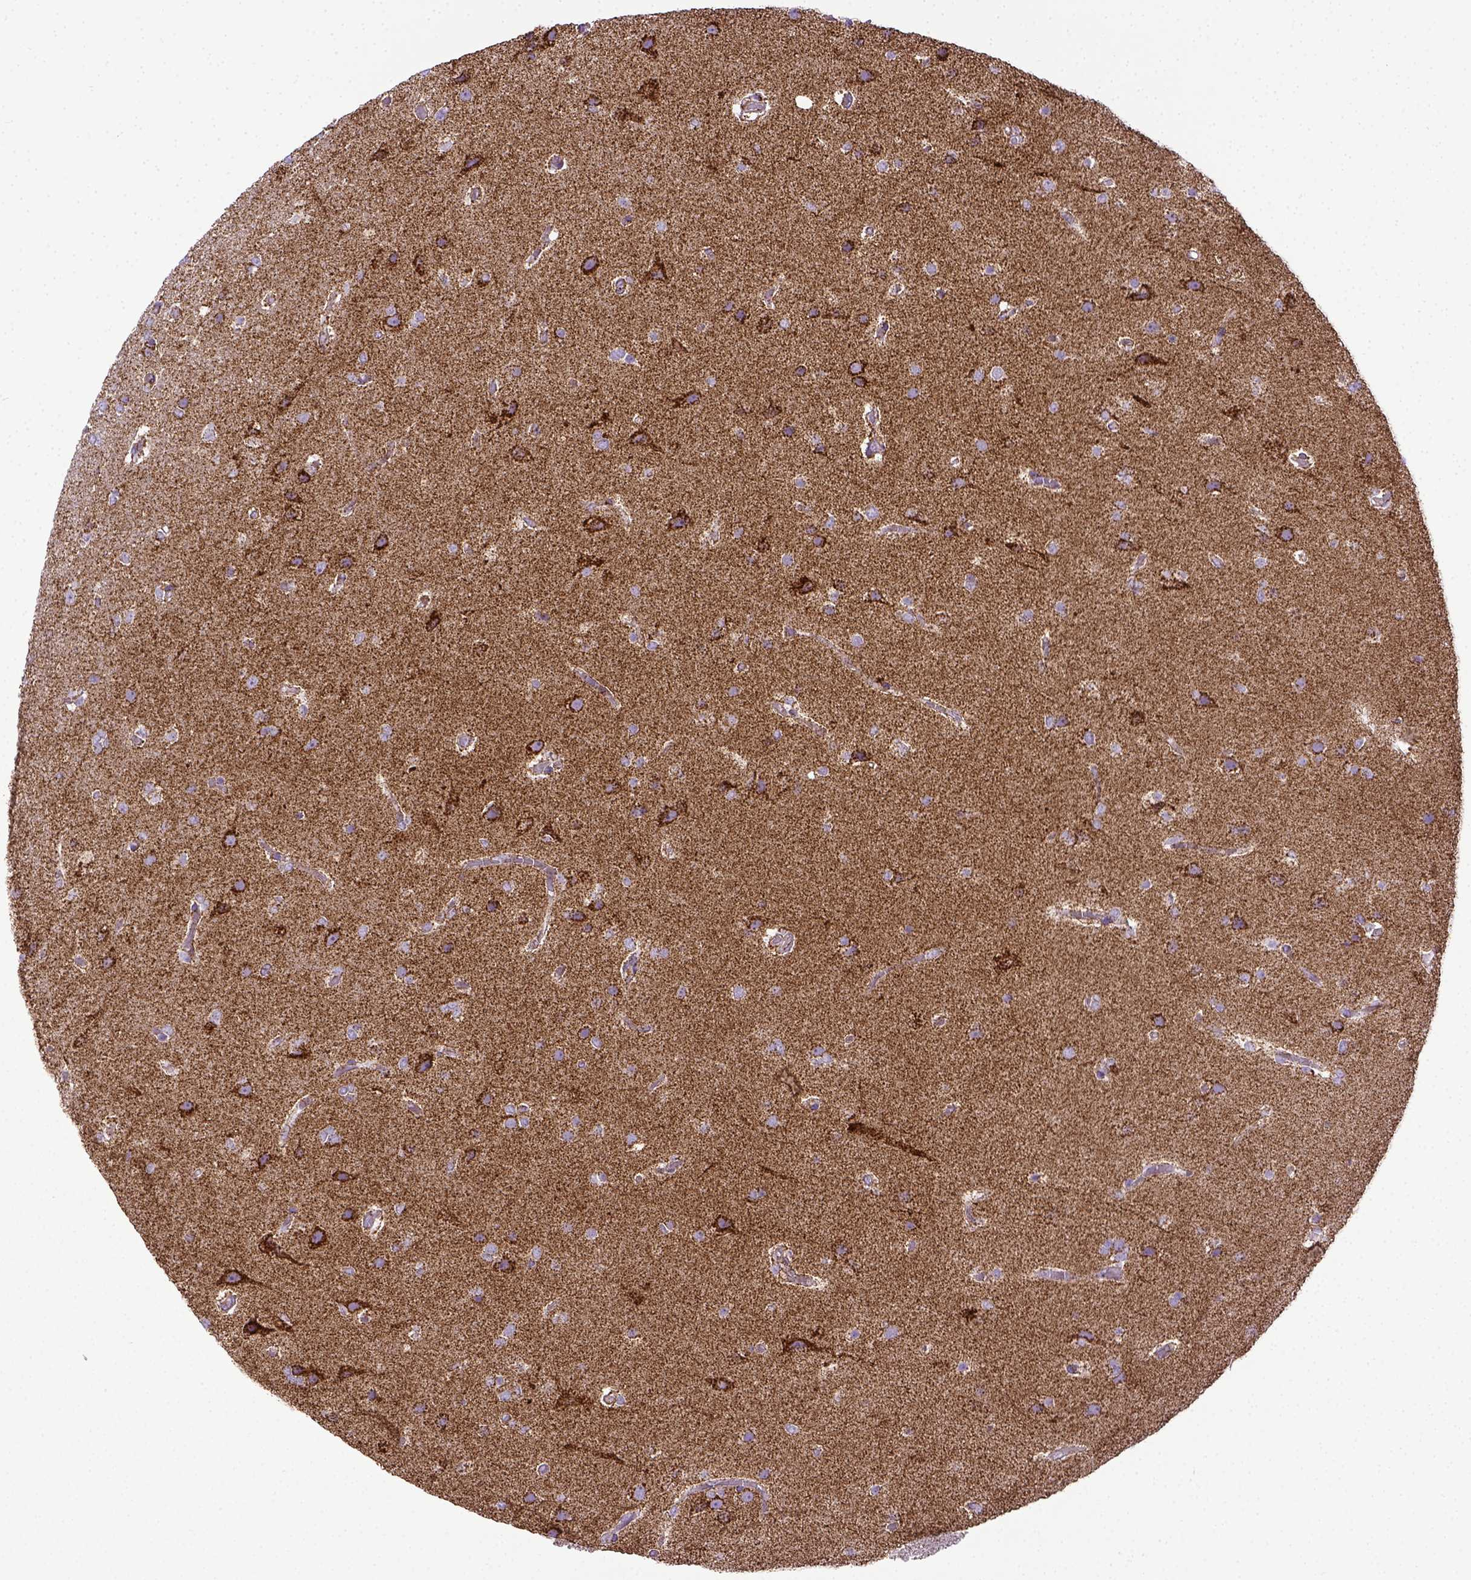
{"staining": {"intensity": "moderate", "quantity": ">75%", "location": "cytoplasmic/membranous"}, "tissue": "glioma", "cell_type": "Tumor cells", "image_type": "cancer", "snomed": [{"axis": "morphology", "description": "Glioma, malignant, High grade"}, {"axis": "topography", "description": "Brain"}], "caption": "Malignant glioma (high-grade) was stained to show a protein in brown. There is medium levels of moderate cytoplasmic/membranous expression in about >75% of tumor cells. (Brightfield microscopy of DAB IHC at high magnification).", "gene": "MT-CO1", "patient": {"sex": "female", "age": 61}}